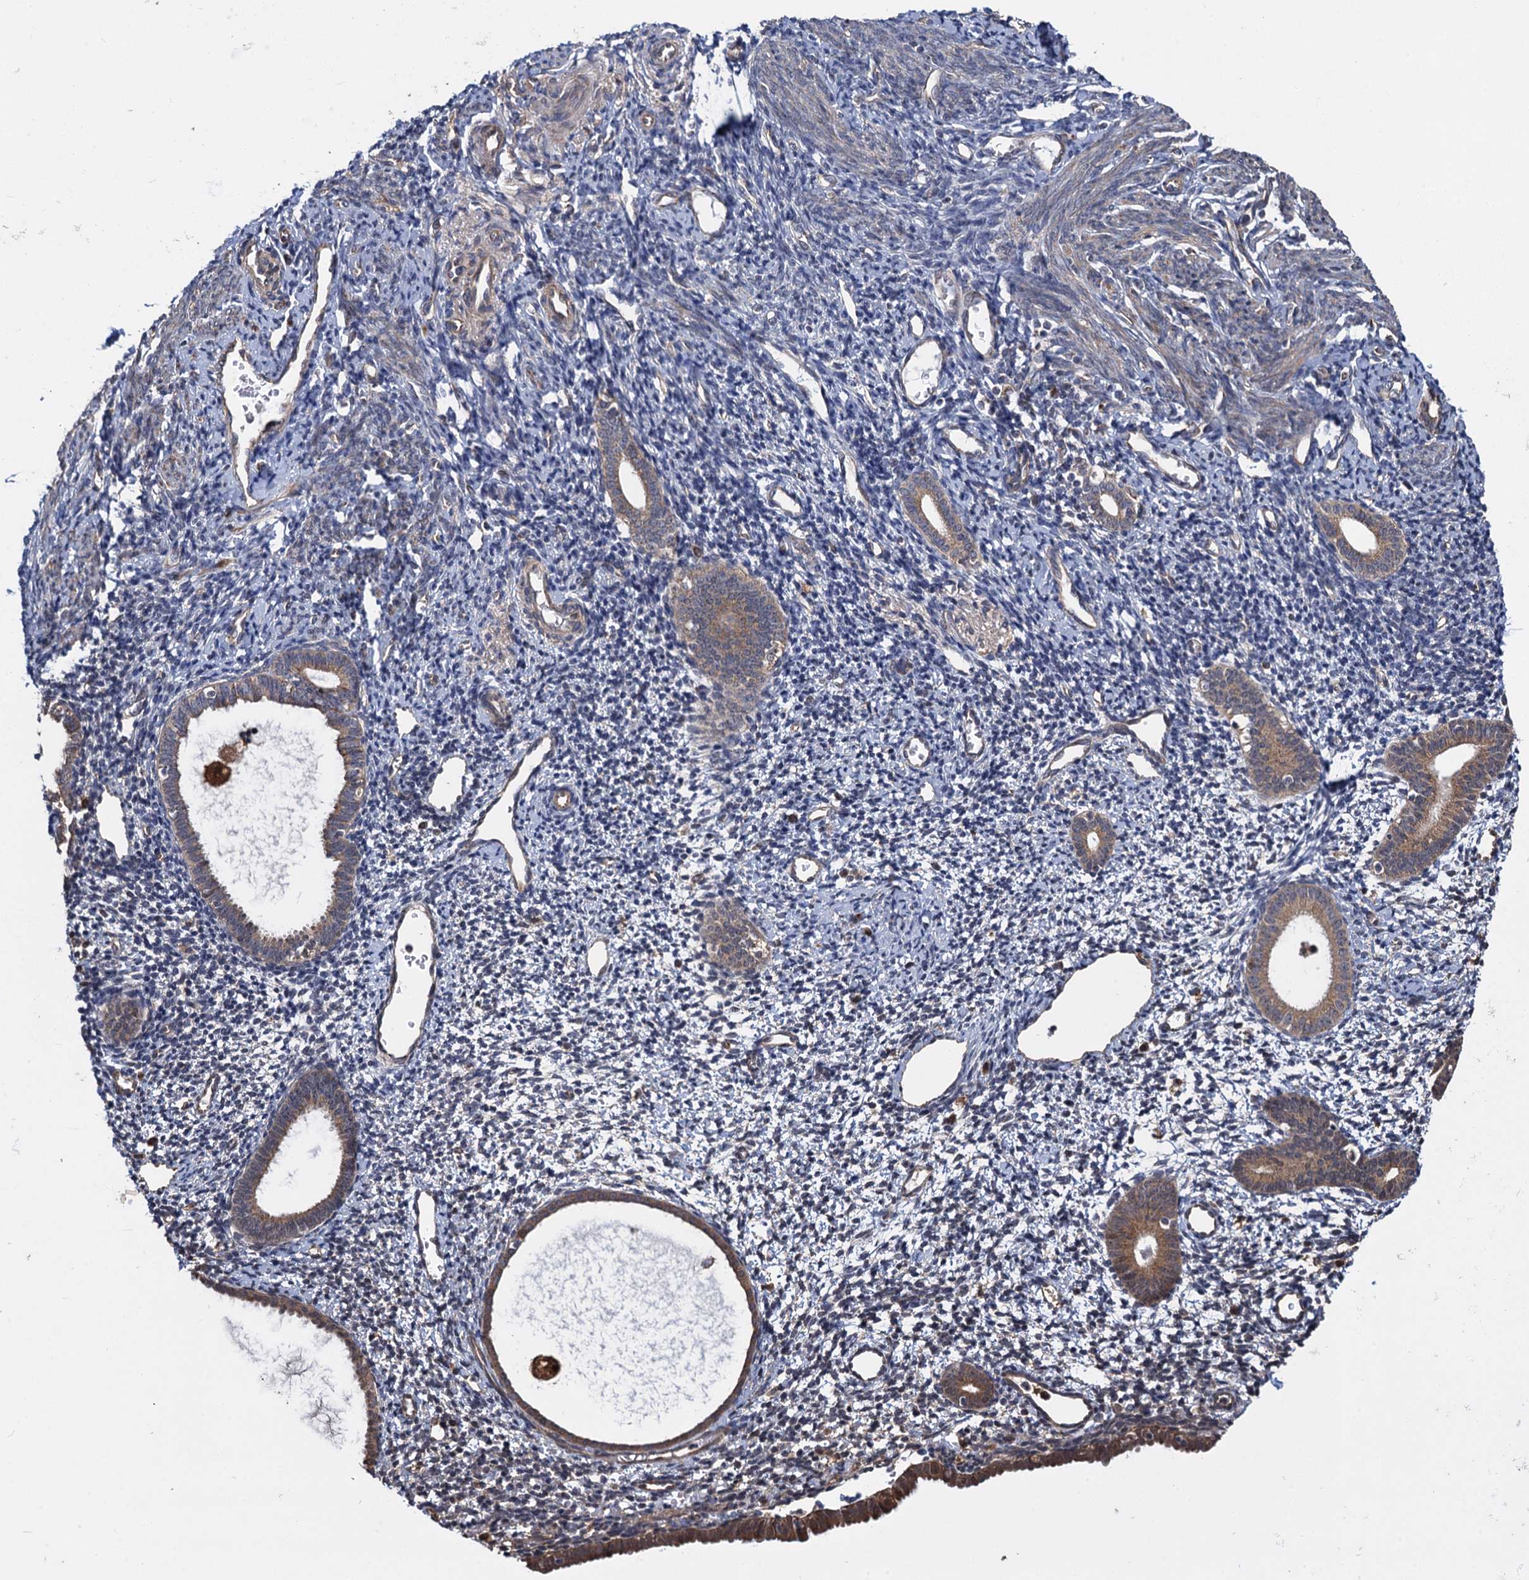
{"staining": {"intensity": "weak", "quantity": "<25%", "location": "cytoplasmic/membranous"}, "tissue": "endometrium", "cell_type": "Cells in endometrial stroma", "image_type": "normal", "snomed": [{"axis": "morphology", "description": "Normal tissue, NOS"}, {"axis": "topography", "description": "Endometrium"}], "caption": "High magnification brightfield microscopy of unremarkable endometrium stained with DAB (brown) and counterstained with hematoxylin (blue): cells in endometrial stroma show no significant expression. (IHC, brightfield microscopy, high magnification).", "gene": "HAUS1", "patient": {"sex": "female", "age": 56}}